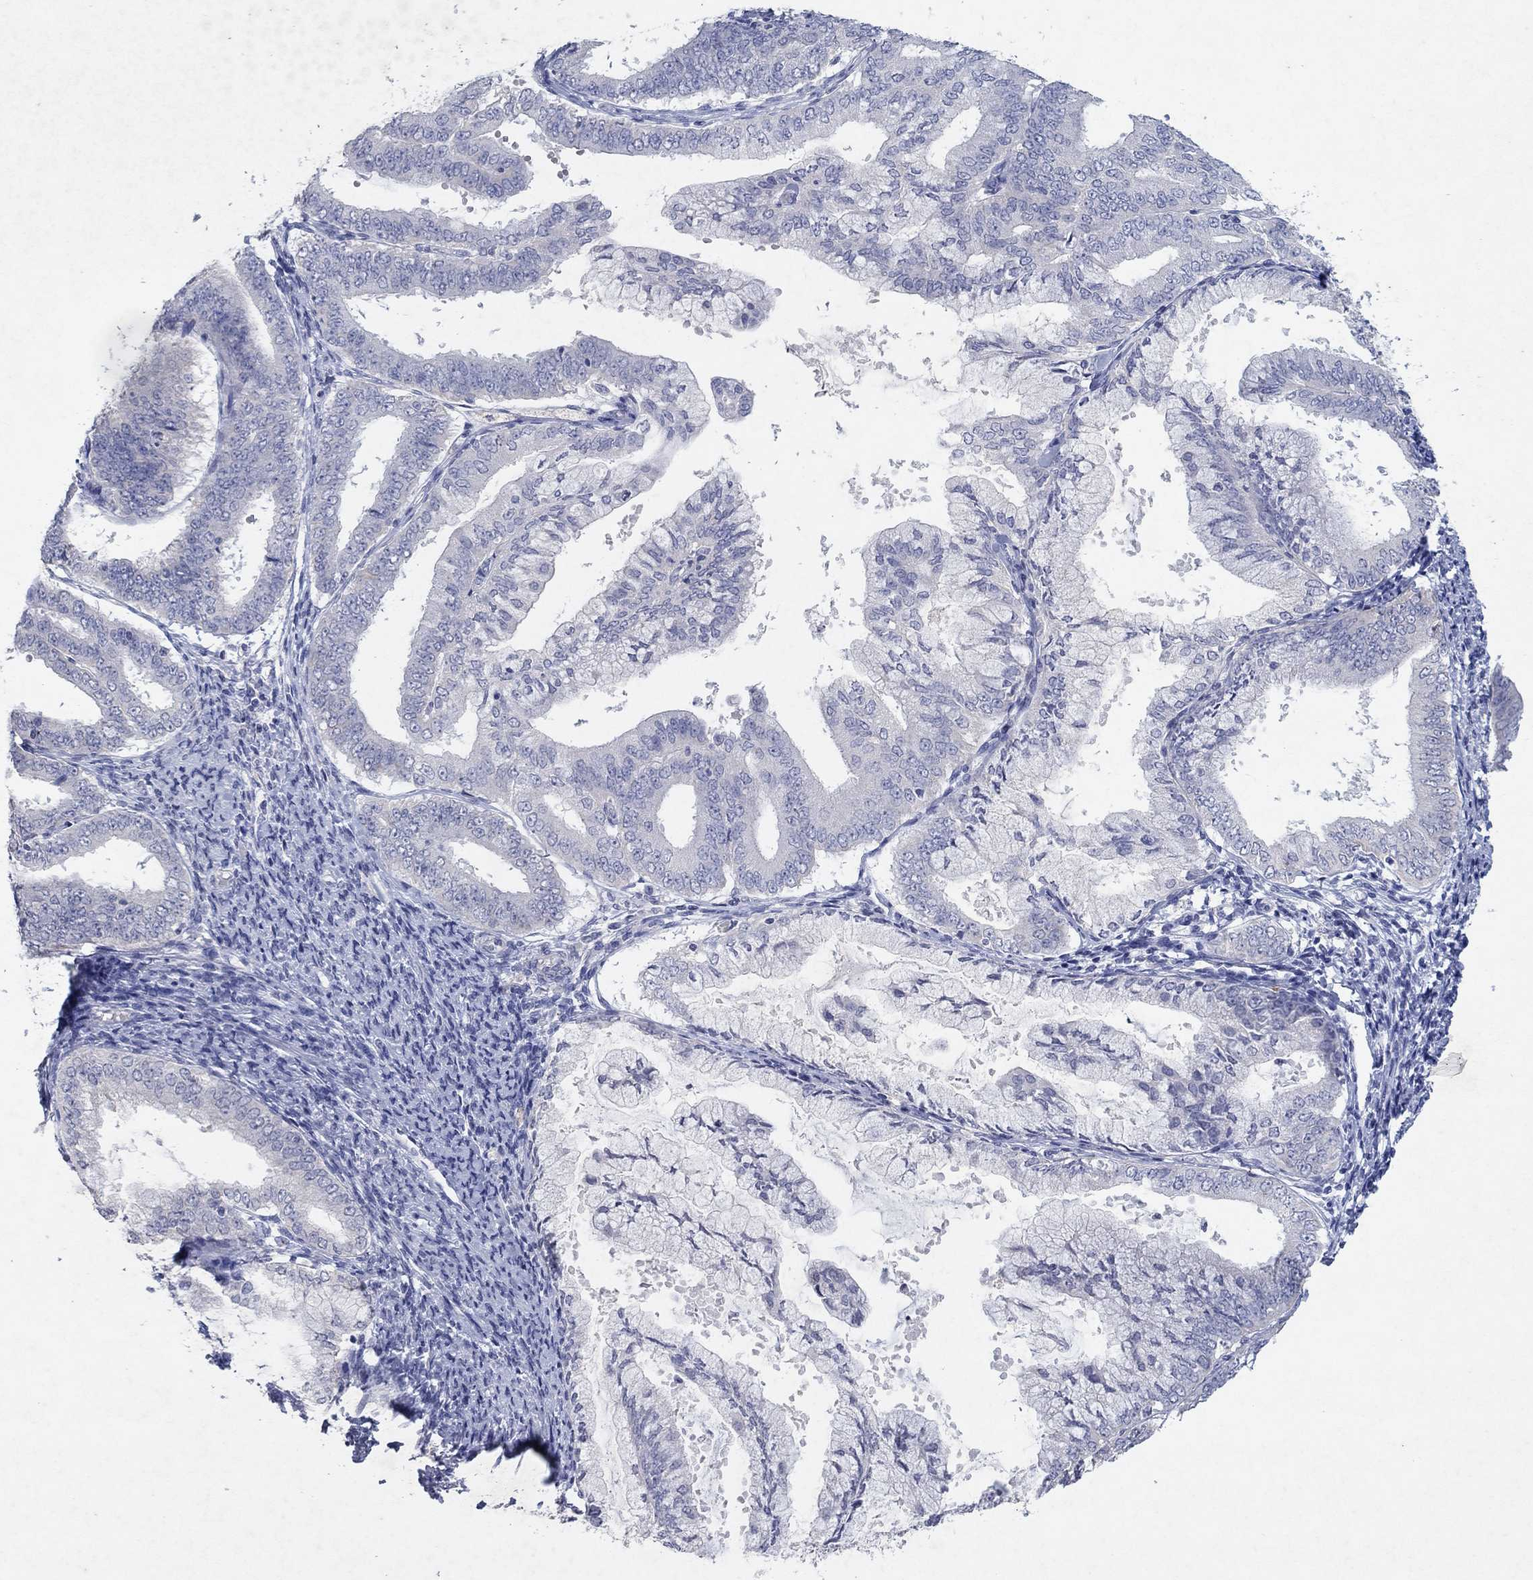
{"staining": {"intensity": "negative", "quantity": "none", "location": "none"}, "tissue": "endometrial cancer", "cell_type": "Tumor cells", "image_type": "cancer", "snomed": [{"axis": "morphology", "description": "Adenocarcinoma, NOS"}, {"axis": "topography", "description": "Endometrium"}], "caption": "The histopathology image shows no staining of tumor cells in endometrial cancer. (Stains: DAB (3,3'-diaminobenzidine) immunohistochemistry (IHC) with hematoxylin counter stain, Microscopy: brightfield microscopy at high magnification).", "gene": "KRT40", "patient": {"sex": "female", "age": 63}}